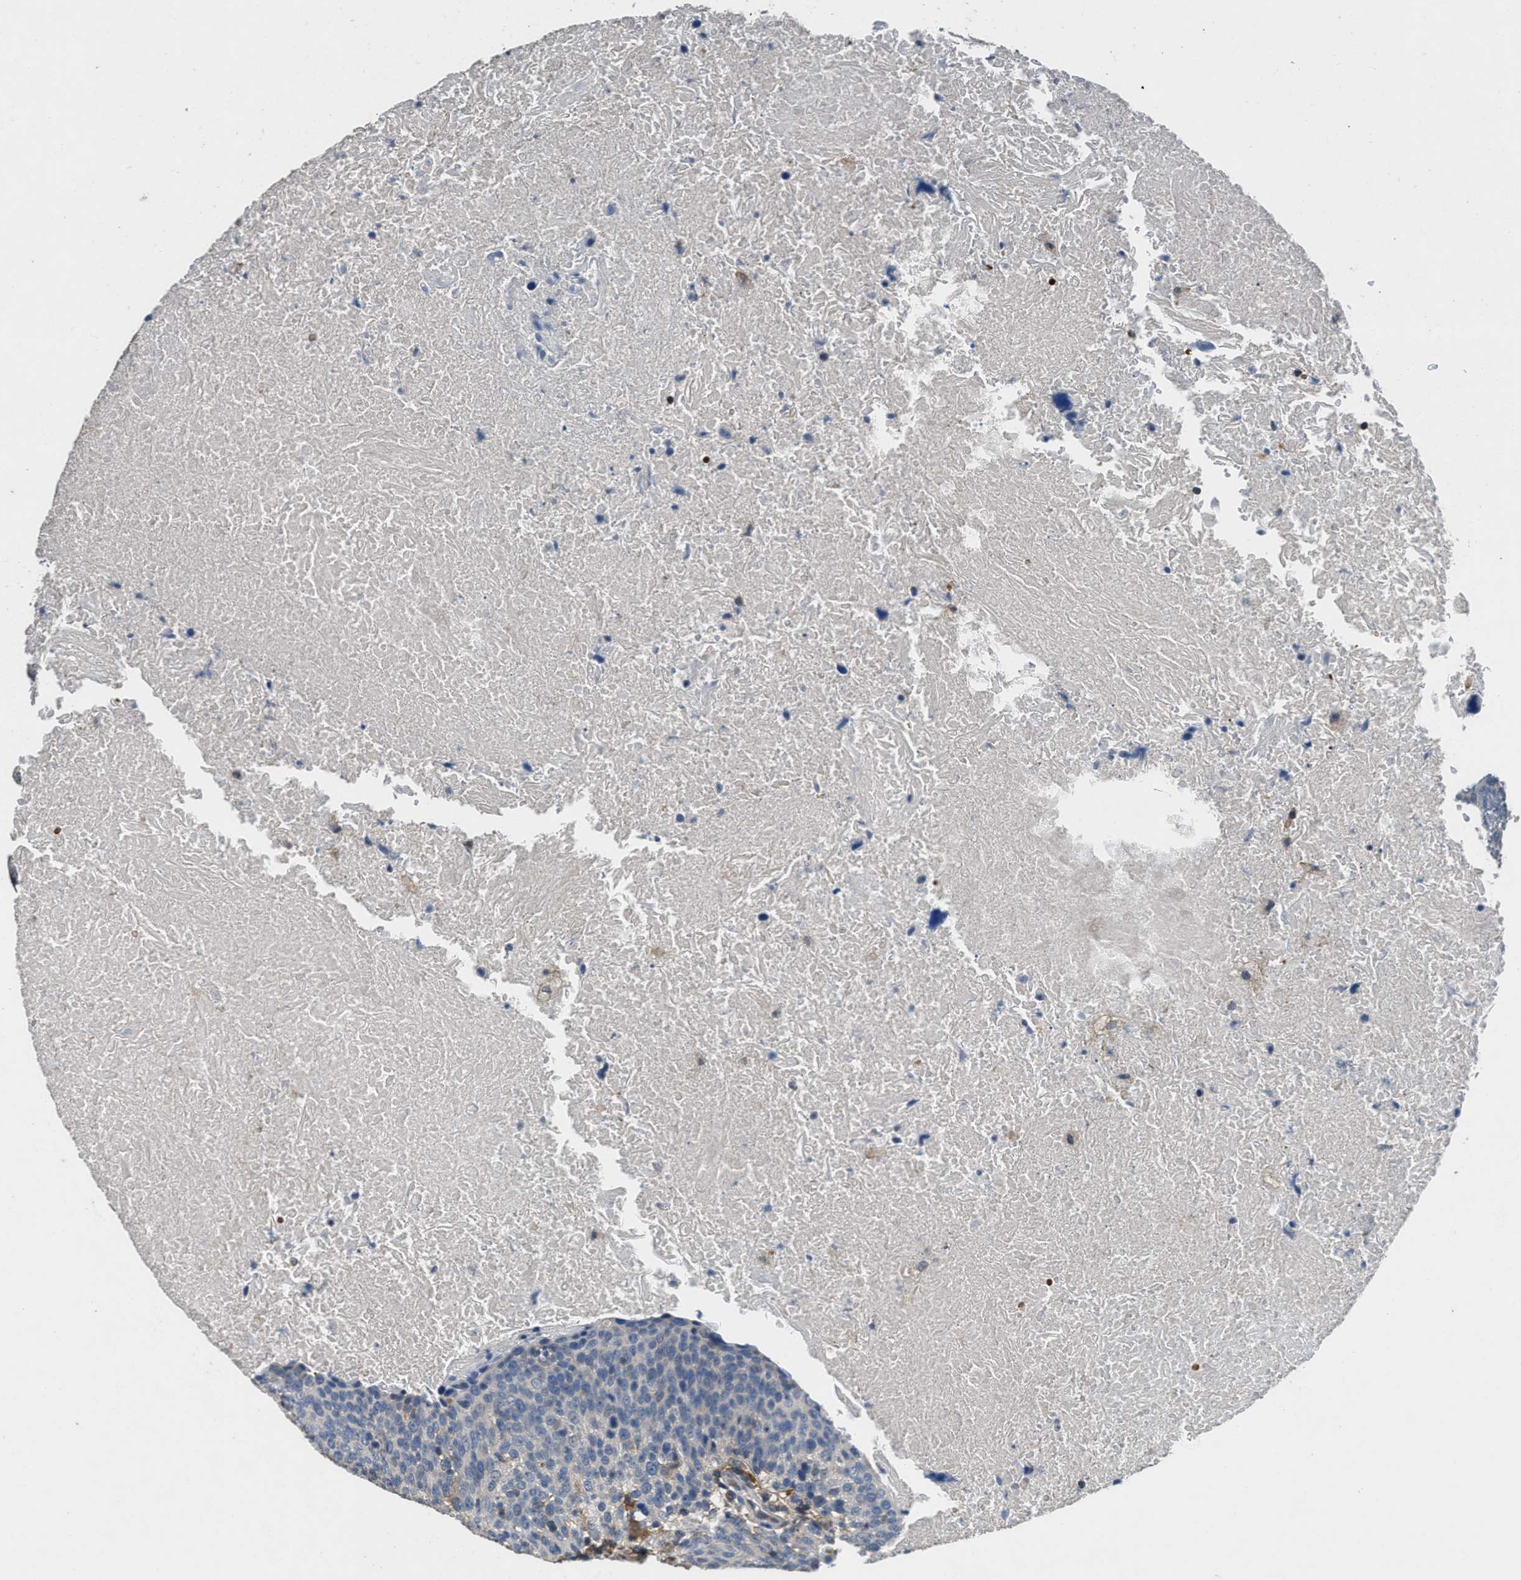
{"staining": {"intensity": "negative", "quantity": "none", "location": "none"}, "tissue": "head and neck cancer", "cell_type": "Tumor cells", "image_type": "cancer", "snomed": [{"axis": "morphology", "description": "Squamous cell carcinoma, NOS"}, {"axis": "morphology", "description": "Squamous cell carcinoma, metastatic, NOS"}, {"axis": "topography", "description": "Lymph node"}, {"axis": "topography", "description": "Head-Neck"}], "caption": "Protein analysis of head and neck squamous cell carcinoma reveals no significant positivity in tumor cells.", "gene": "DGKE", "patient": {"sex": "male", "age": 62}}